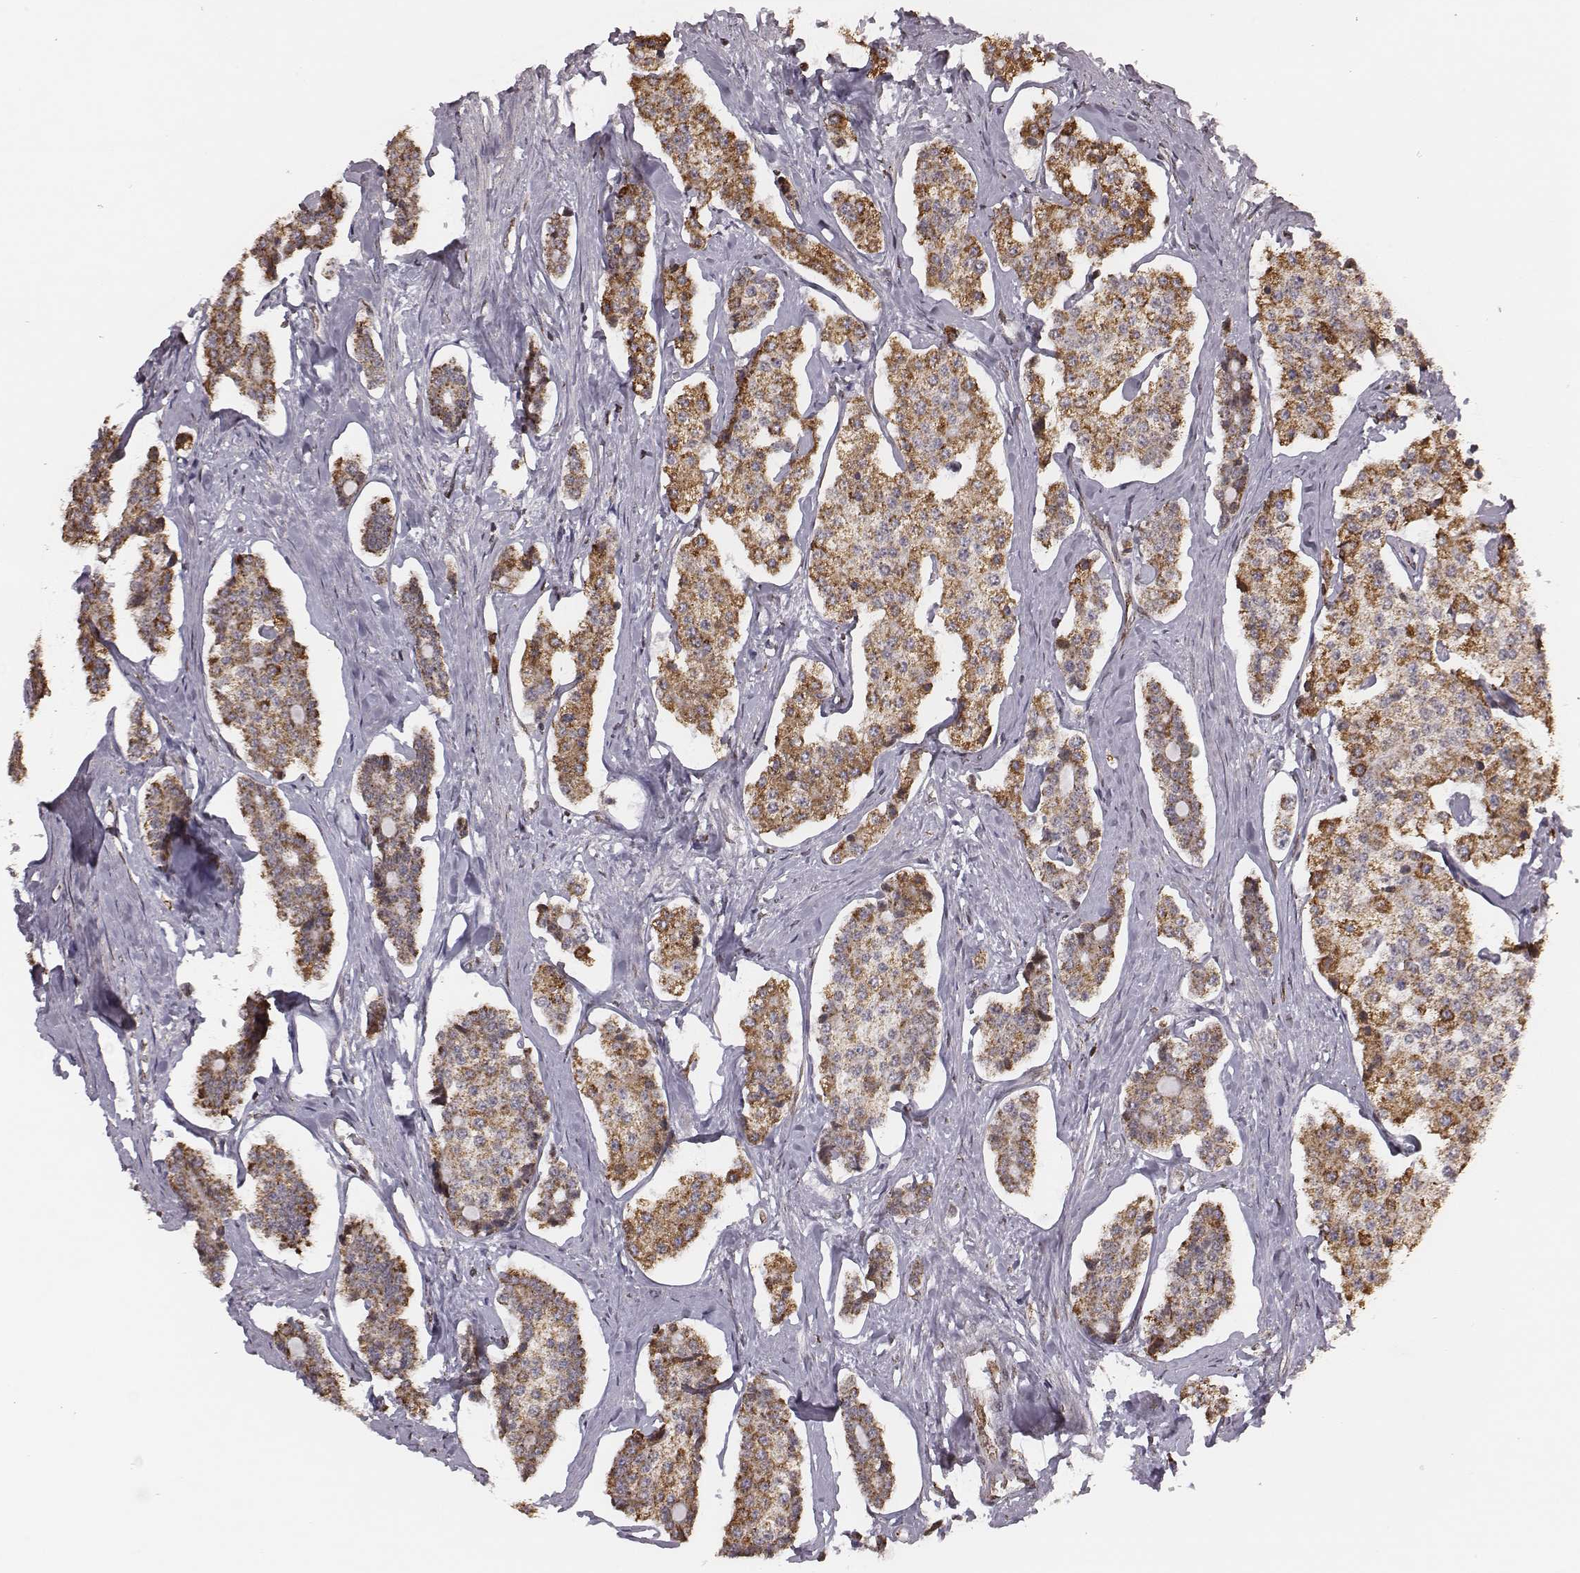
{"staining": {"intensity": "strong", "quantity": ">75%", "location": "cytoplasmic/membranous"}, "tissue": "carcinoid", "cell_type": "Tumor cells", "image_type": "cancer", "snomed": [{"axis": "morphology", "description": "Carcinoid, malignant, NOS"}, {"axis": "topography", "description": "Small intestine"}], "caption": "The micrograph displays a brown stain indicating the presence of a protein in the cytoplasmic/membranous of tumor cells in carcinoid (malignant).", "gene": "ACOT2", "patient": {"sex": "female", "age": 65}}